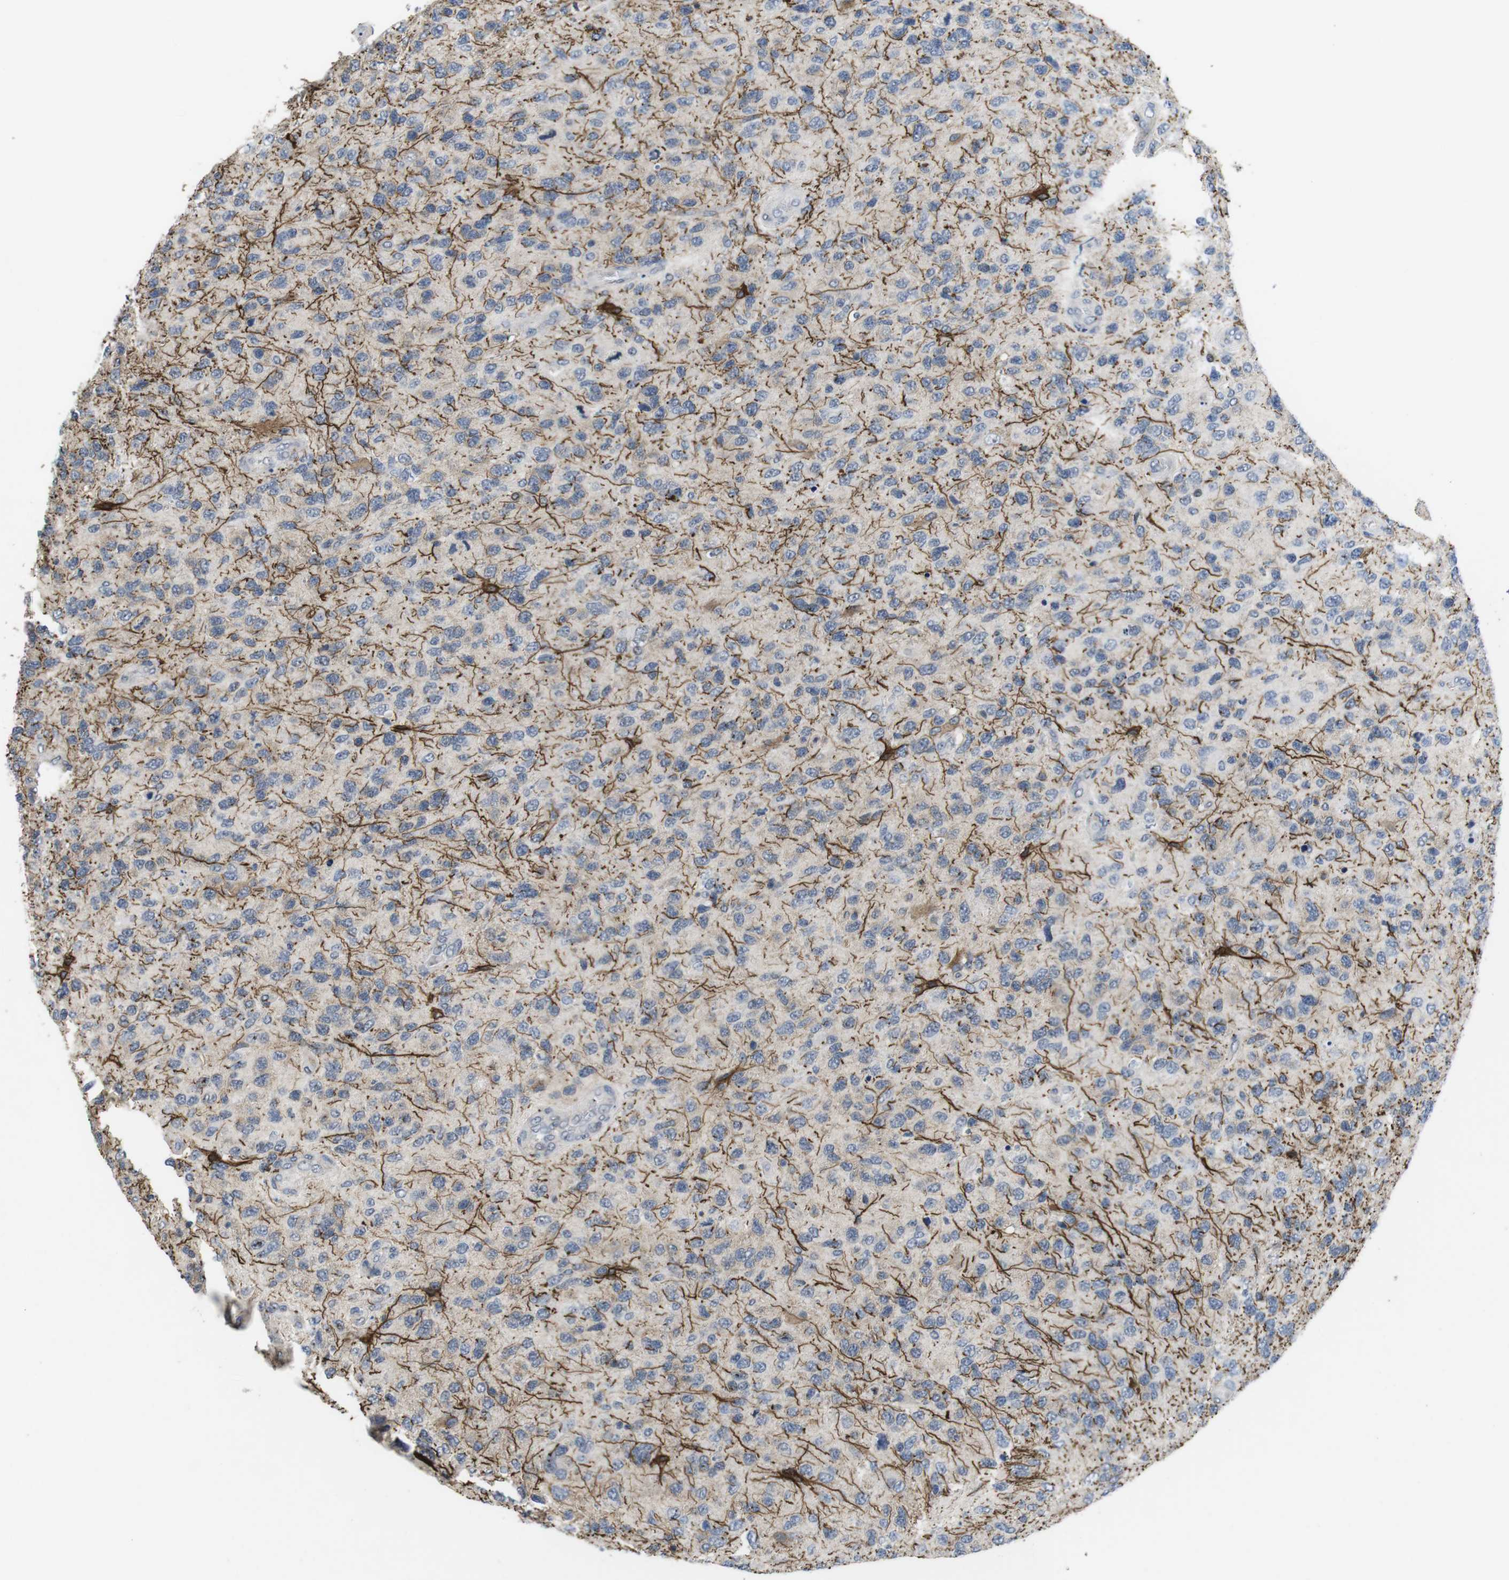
{"staining": {"intensity": "weak", "quantity": "25%-75%", "location": "cytoplasmic/membranous"}, "tissue": "glioma", "cell_type": "Tumor cells", "image_type": "cancer", "snomed": [{"axis": "morphology", "description": "Glioma, malignant, High grade"}, {"axis": "topography", "description": "Brain"}], "caption": "Tumor cells display low levels of weak cytoplasmic/membranous positivity in approximately 25%-75% of cells in glioma.", "gene": "NECTIN1", "patient": {"sex": "female", "age": 58}}